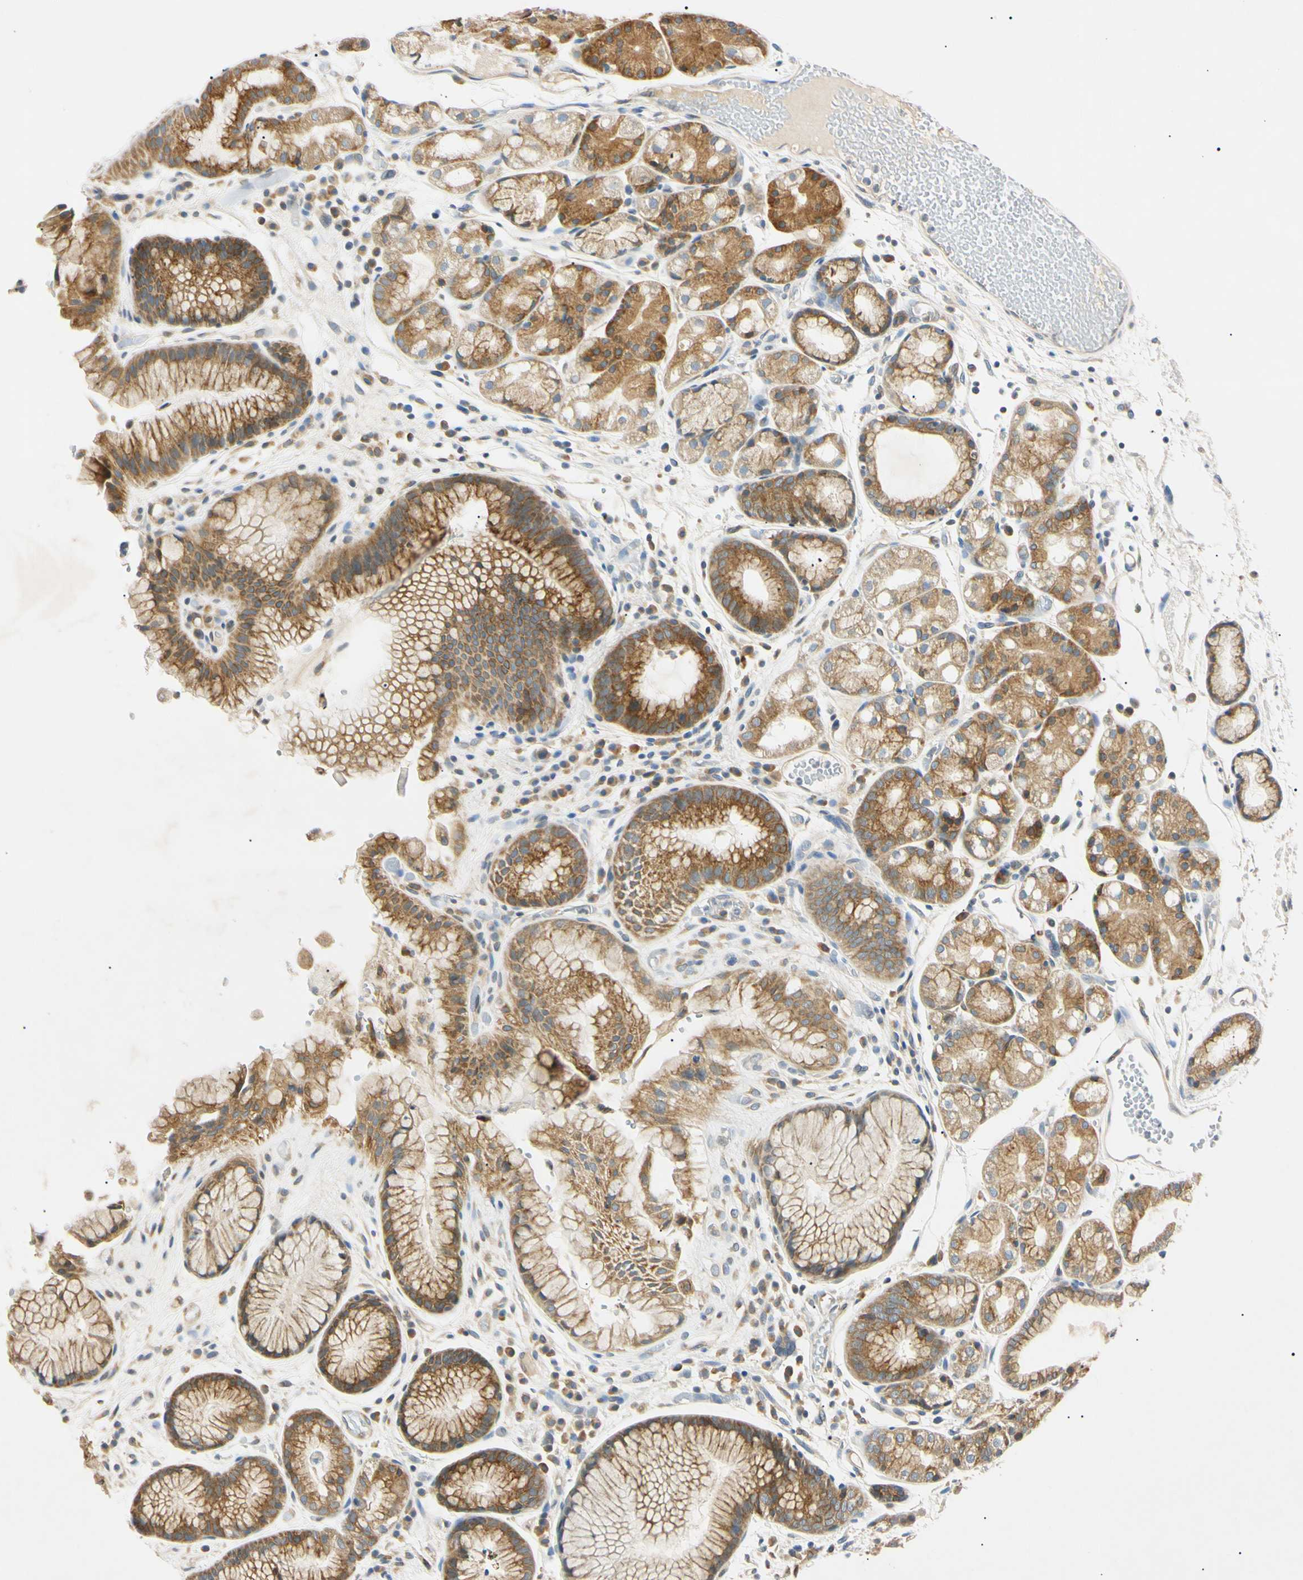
{"staining": {"intensity": "moderate", "quantity": ">75%", "location": "cytoplasmic/membranous"}, "tissue": "stomach", "cell_type": "Glandular cells", "image_type": "normal", "snomed": [{"axis": "morphology", "description": "Normal tissue, NOS"}, {"axis": "topography", "description": "Stomach, upper"}], "caption": "This is an image of immunohistochemistry (IHC) staining of normal stomach, which shows moderate positivity in the cytoplasmic/membranous of glandular cells.", "gene": "DNAJB12", "patient": {"sex": "male", "age": 72}}